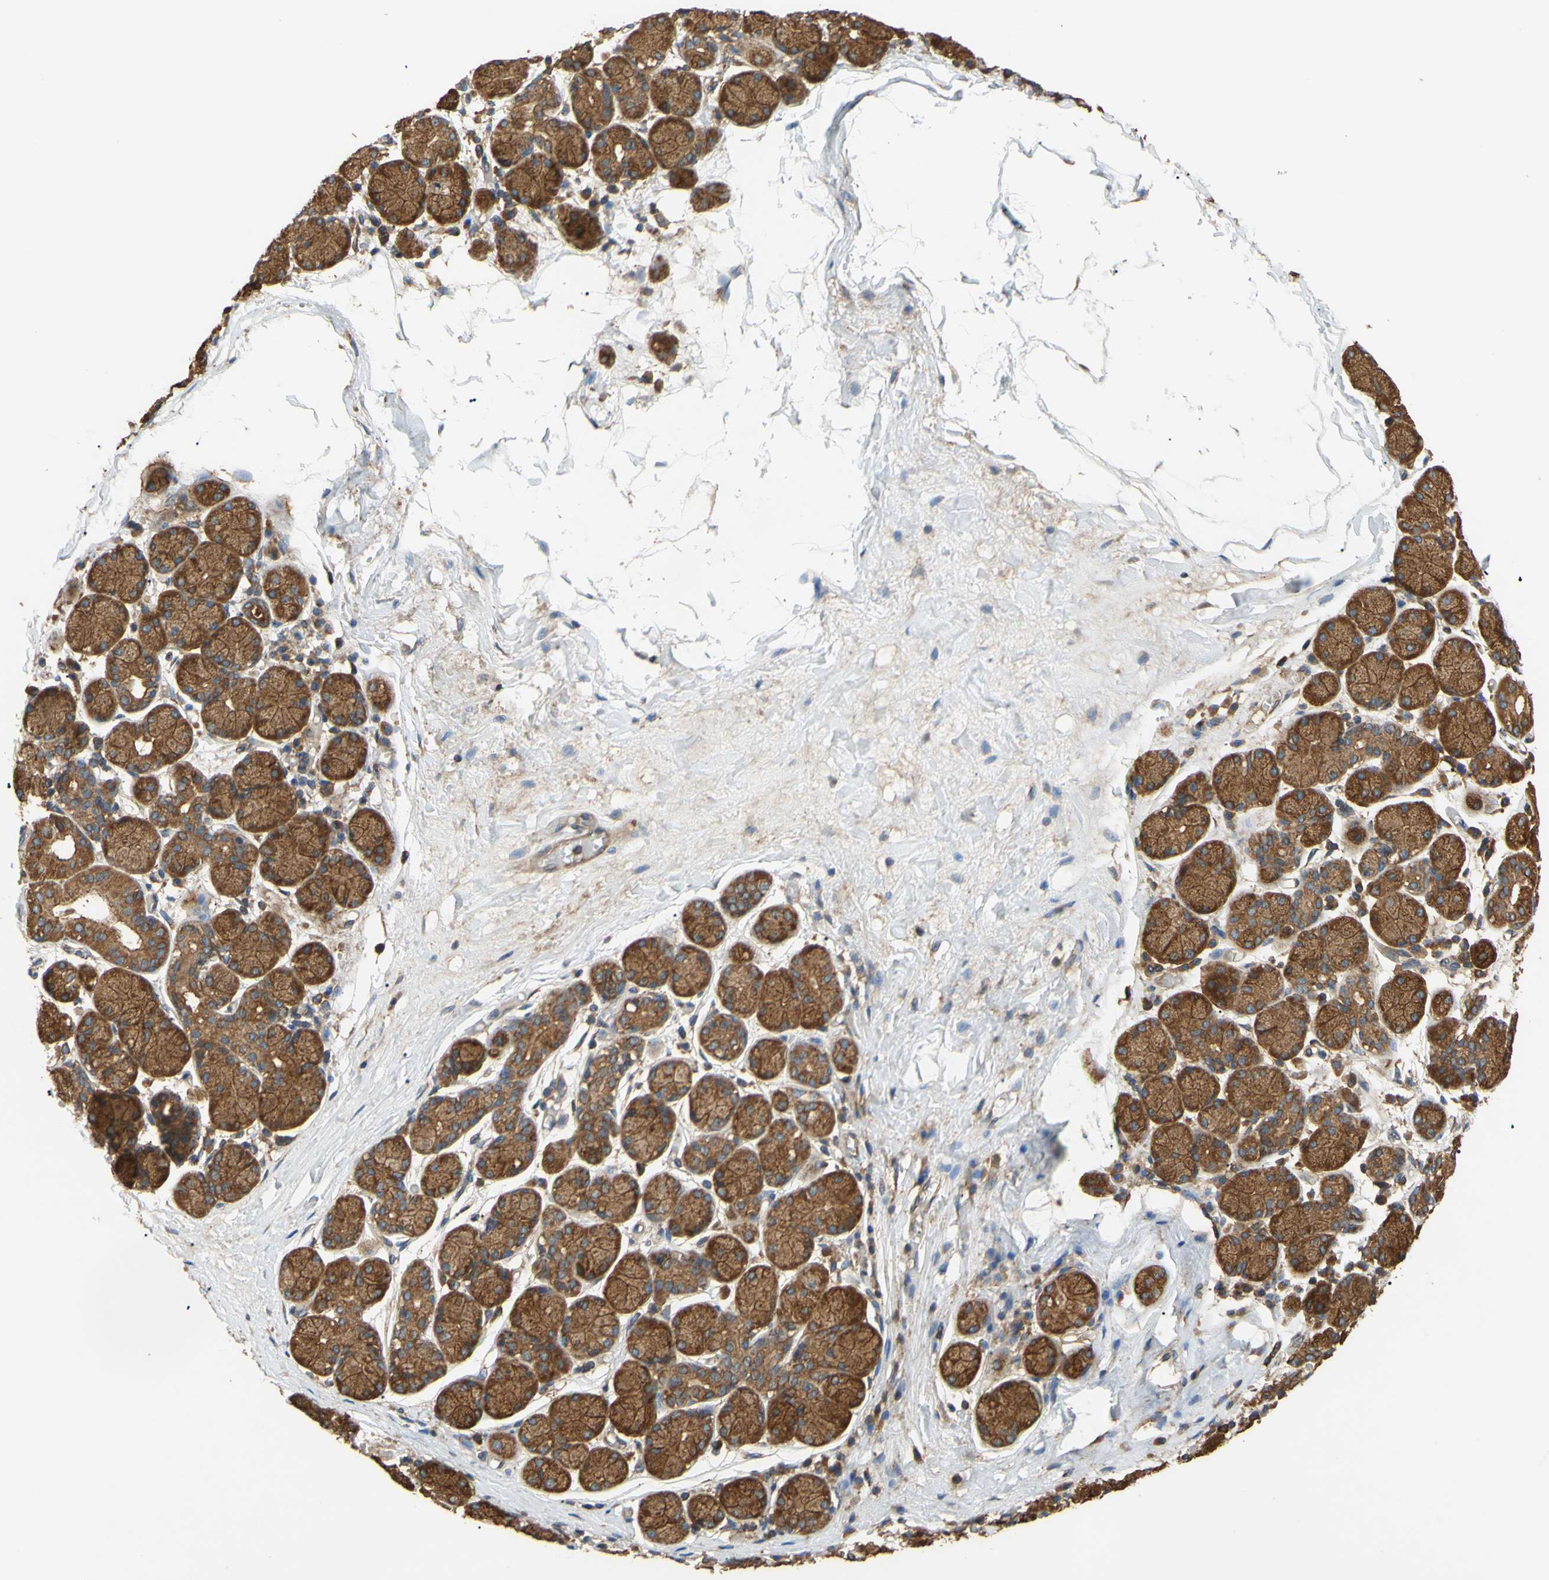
{"staining": {"intensity": "strong", "quantity": ">75%", "location": "cytoplasmic/membranous"}, "tissue": "salivary gland", "cell_type": "Glandular cells", "image_type": "normal", "snomed": [{"axis": "morphology", "description": "Normal tissue, NOS"}, {"axis": "topography", "description": "Salivary gland"}], "caption": "Approximately >75% of glandular cells in normal salivary gland reveal strong cytoplasmic/membranous protein positivity as visualized by brown immunohistochemical staining.", "gene": "CTTN", "patient": {"sex": "female", "age": 24}}